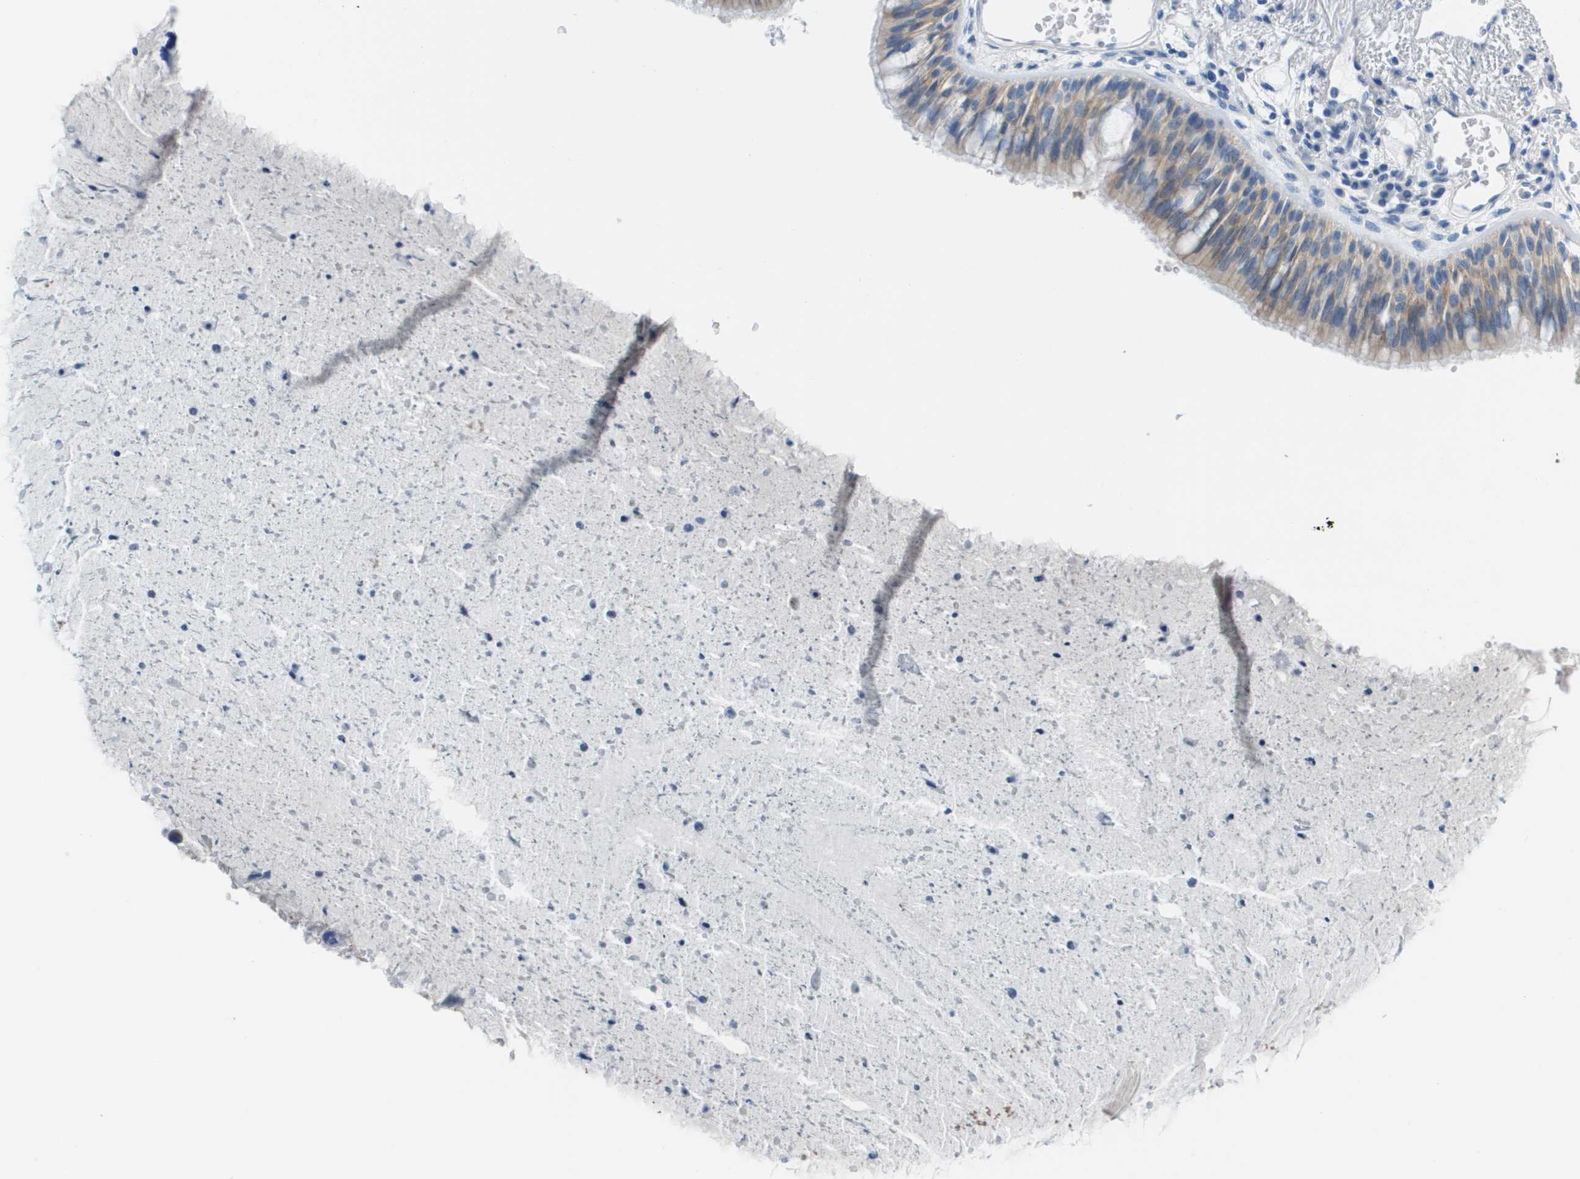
{"staining": {"intensity": "negative", "quantity": "none", "location": "none"}, "tissue": "bronchus", "cell_type": "Respiratory epithelial cells", "image_type": "normal", "snomed": [{"axis": "morphology", "description": "Normal tissue, NOS"}, {"axis": "morphology", "description": "Adenocarcinoma, NOS"}, {"axis": "morphology", "description": "Adenocarcinoma, metastatic, NOS"}, {"axis": "topography", "description": "Lymph node"}, {"axis": "topography", "description": "Bronchus"}, {"axis": "topography", "description": "Lung"}], "caption": "This image is of unremarkable bronchus stained with IHC to label a protein in brown with the nuclei are counter-stained blue. There is no staining in respiratory epithelial cells. (DAB (3,3'-diaminobenzidine) immunohistochemistry (IHC), high magnification).", "gene": "CD46", "patient": {"sex": "female", "age": 54}}